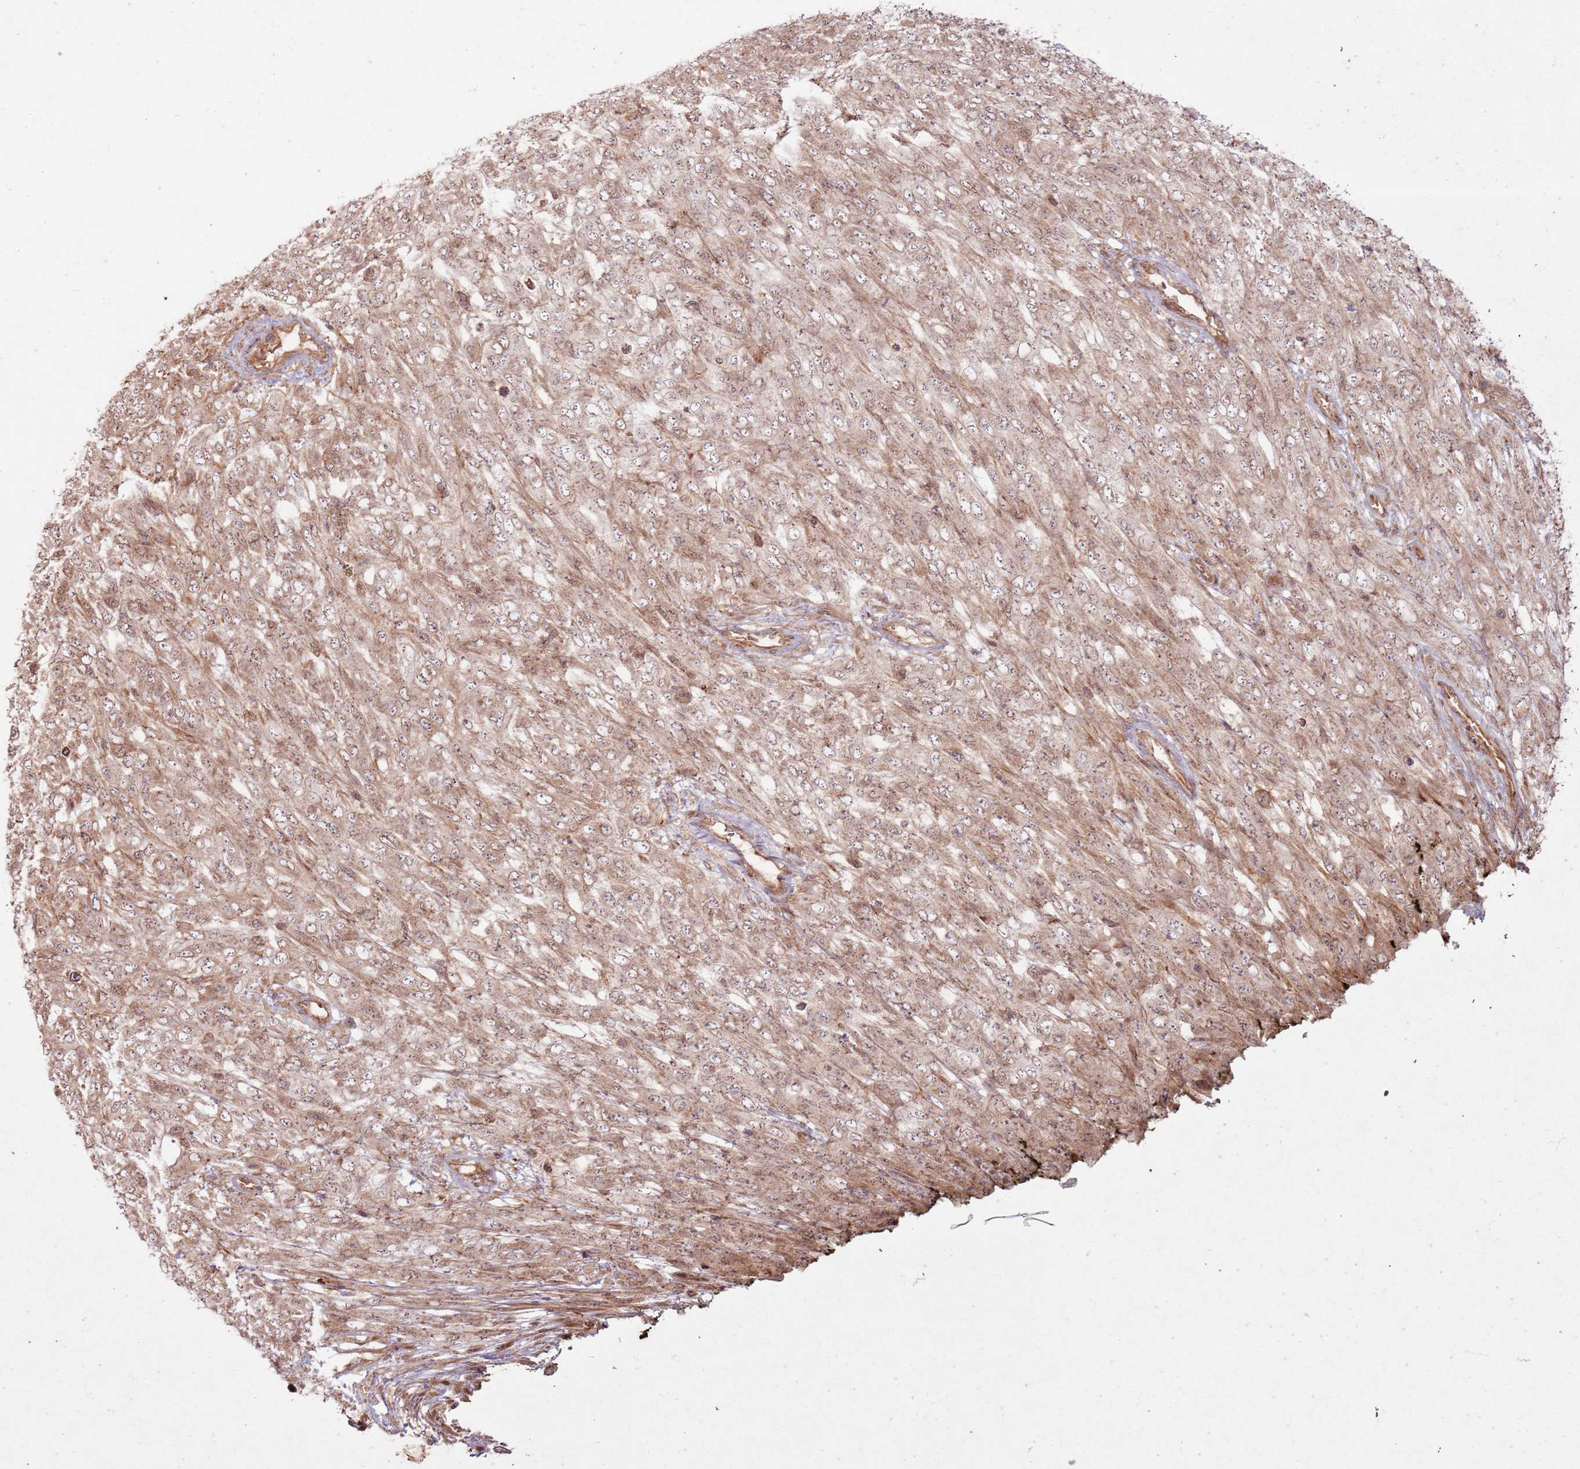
{"staining": {"intensity": "moderate", "quantity": ">75%", "location": "cytoplasmic/membranous"}, "tissue": "melanoma", "cell_type": "Tumor cells", "image_type": "cancer", "snomed": [{"axis": "morphology", "description": "Normal morphology"}, {"axis": "morphology", "description": "Malignant melanoma, NOS"}, {"axis": "topography", "description": "Skin"}], "caption": "This image displays immunohistochemistry (IHC) staining of melanoma, with medium moderate cytoplasmic/membranous staining in approximately >75% of tumor cells.", "gene": "ZNF623", "patient": {"sex": "female", "age": 72}}